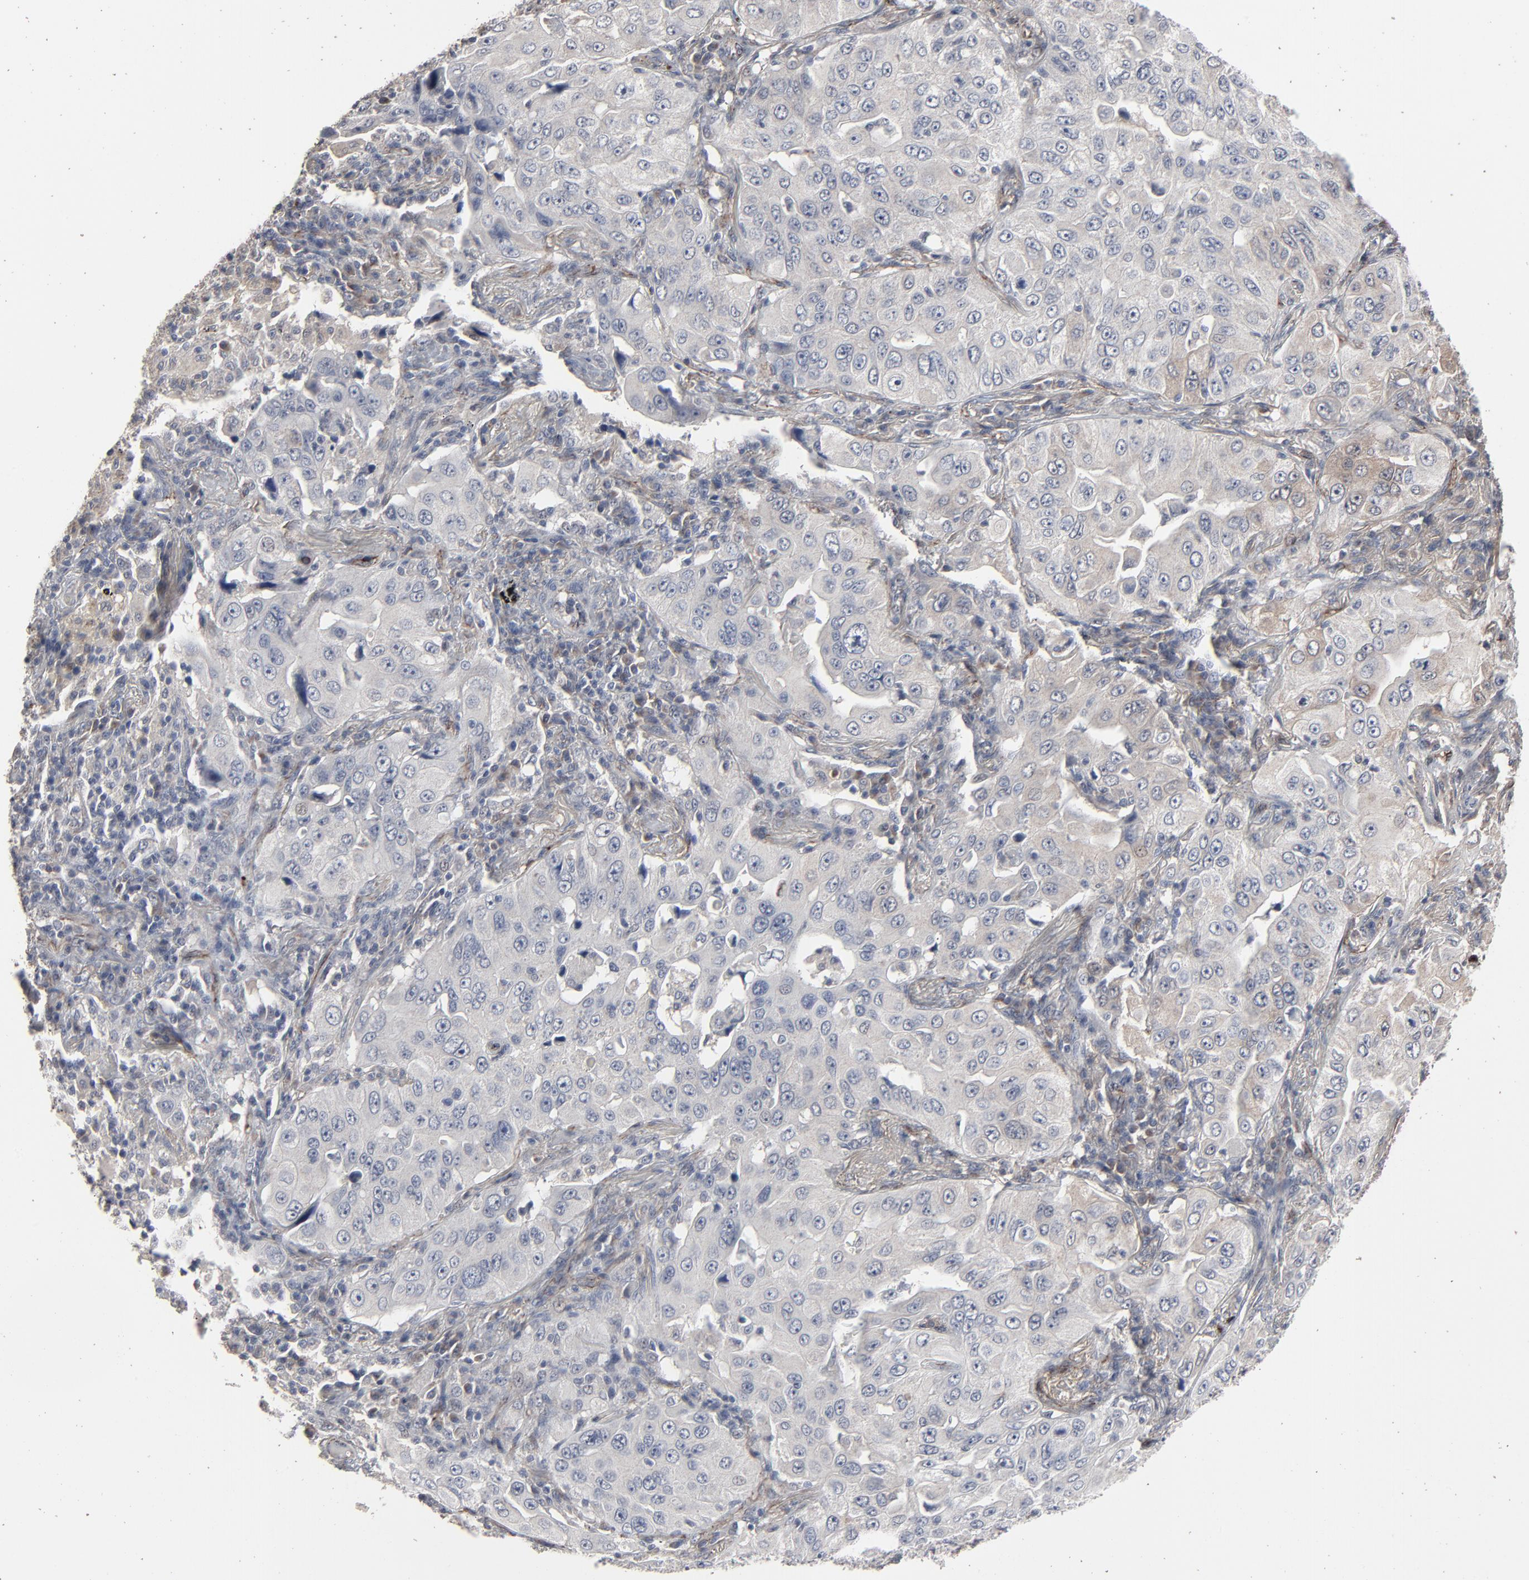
{"staining": {"intensity": "negative", "quantity": "none", "location": "none"}, "tissue": "lung cancer", "cell_type": "Tumor cells", "image_type": "cancer", "snomed": [{"axis": "morphology", "description": "Adenocarcinoma, NOS"}, {"axis": "topography", "description": "Lung"}], "caption": "A photomicrograph of human lung cancer is negative for staining in tumor cells.", "gene": "JAM3", "patient": {"sex": "male", "age": 84}}